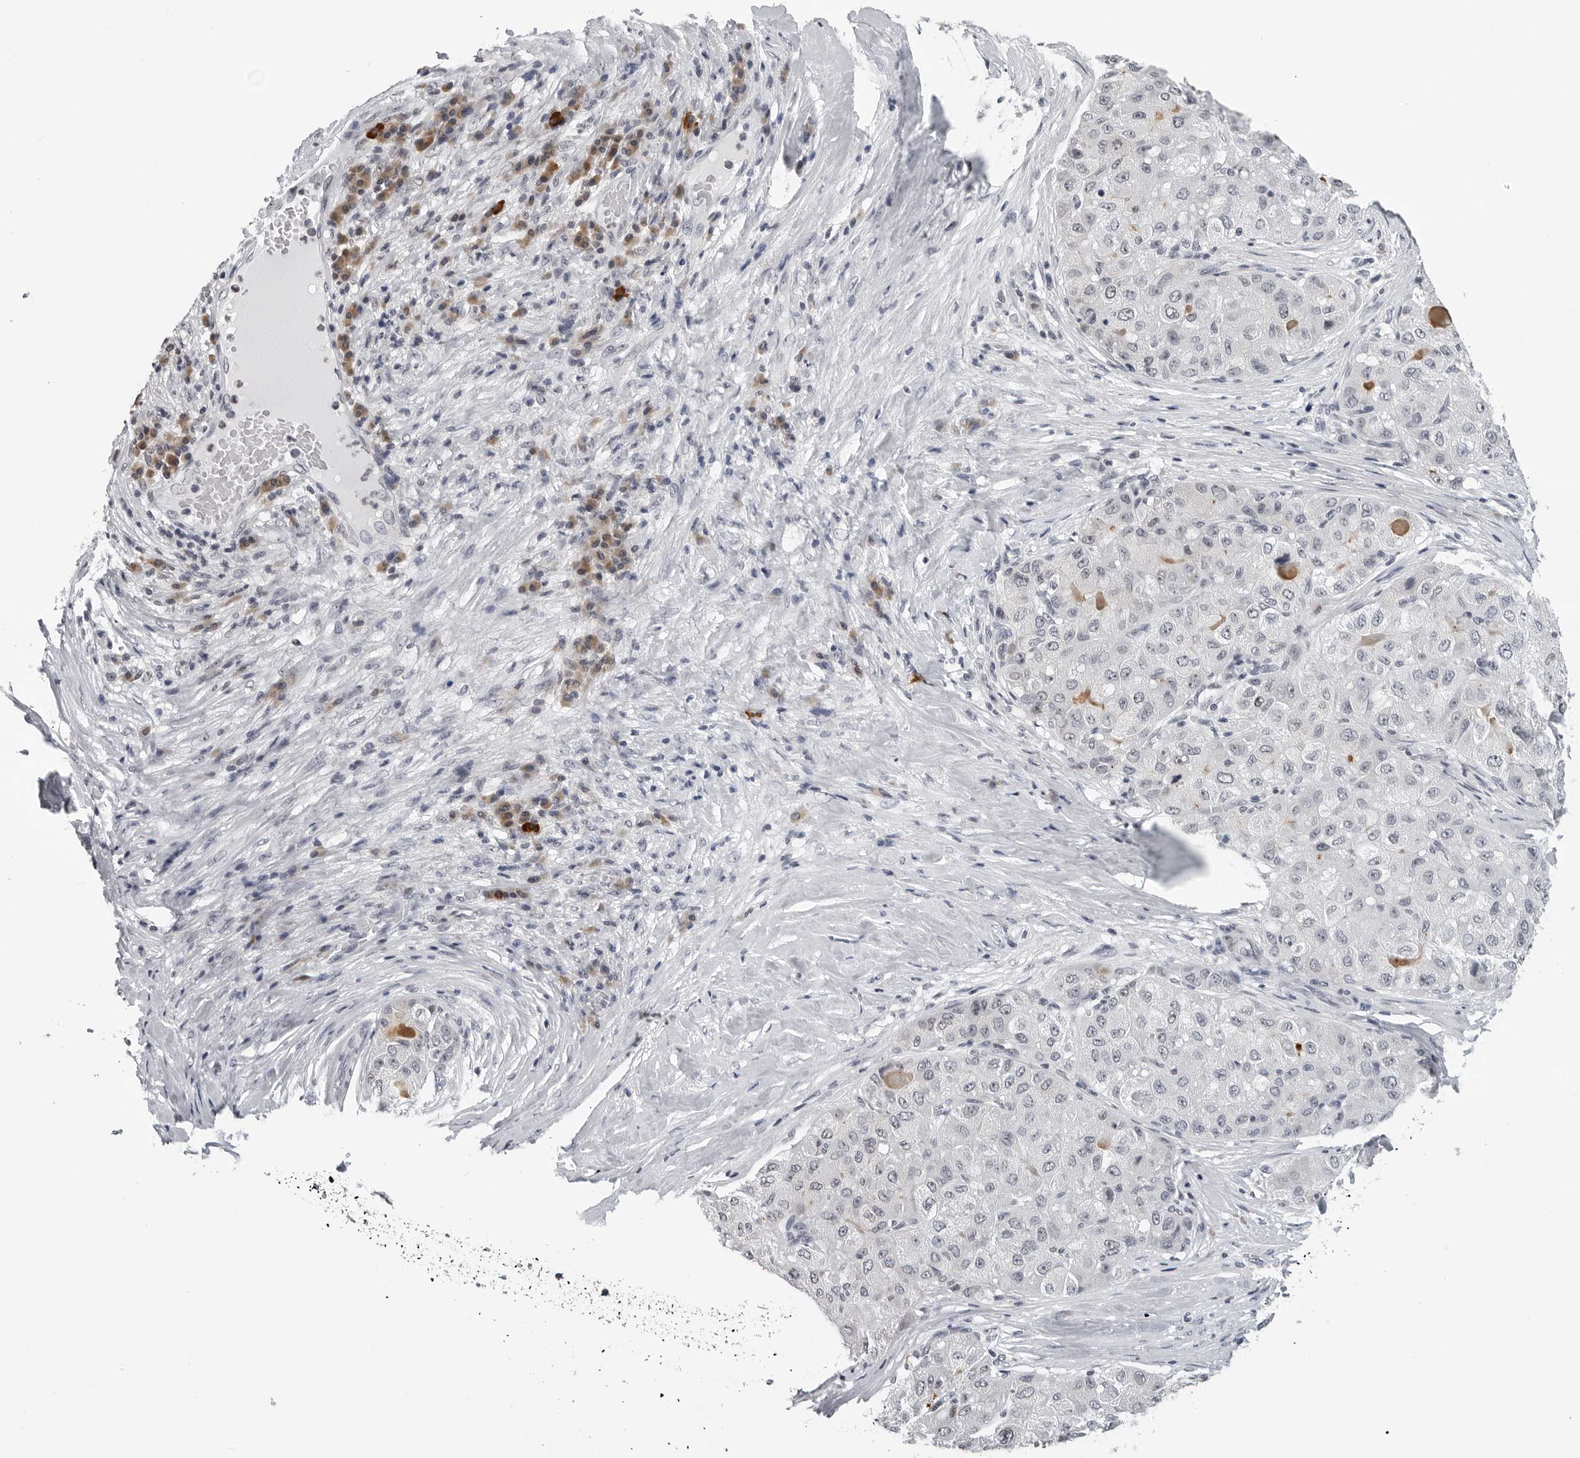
{"staining": {"intensity": "negative", "quantity": "none", "location": "none"}, "tissue": "liver cancer", "cell_type": "Tumor cells", "image_type": "cancer", "snomed": [{"axis": "morphology", "description": "Carcinoma, Hepatocellular, NOS"}, {"axis": "topography", "description": "Liver"}], "caption": "IHC image of liver cancer (hepatocellular carcinoma) stained for a protein (brown), which shows no positivity in tumor cells.", "gene": "GNL2", "patient": {"sex": "male", "age": 80}}